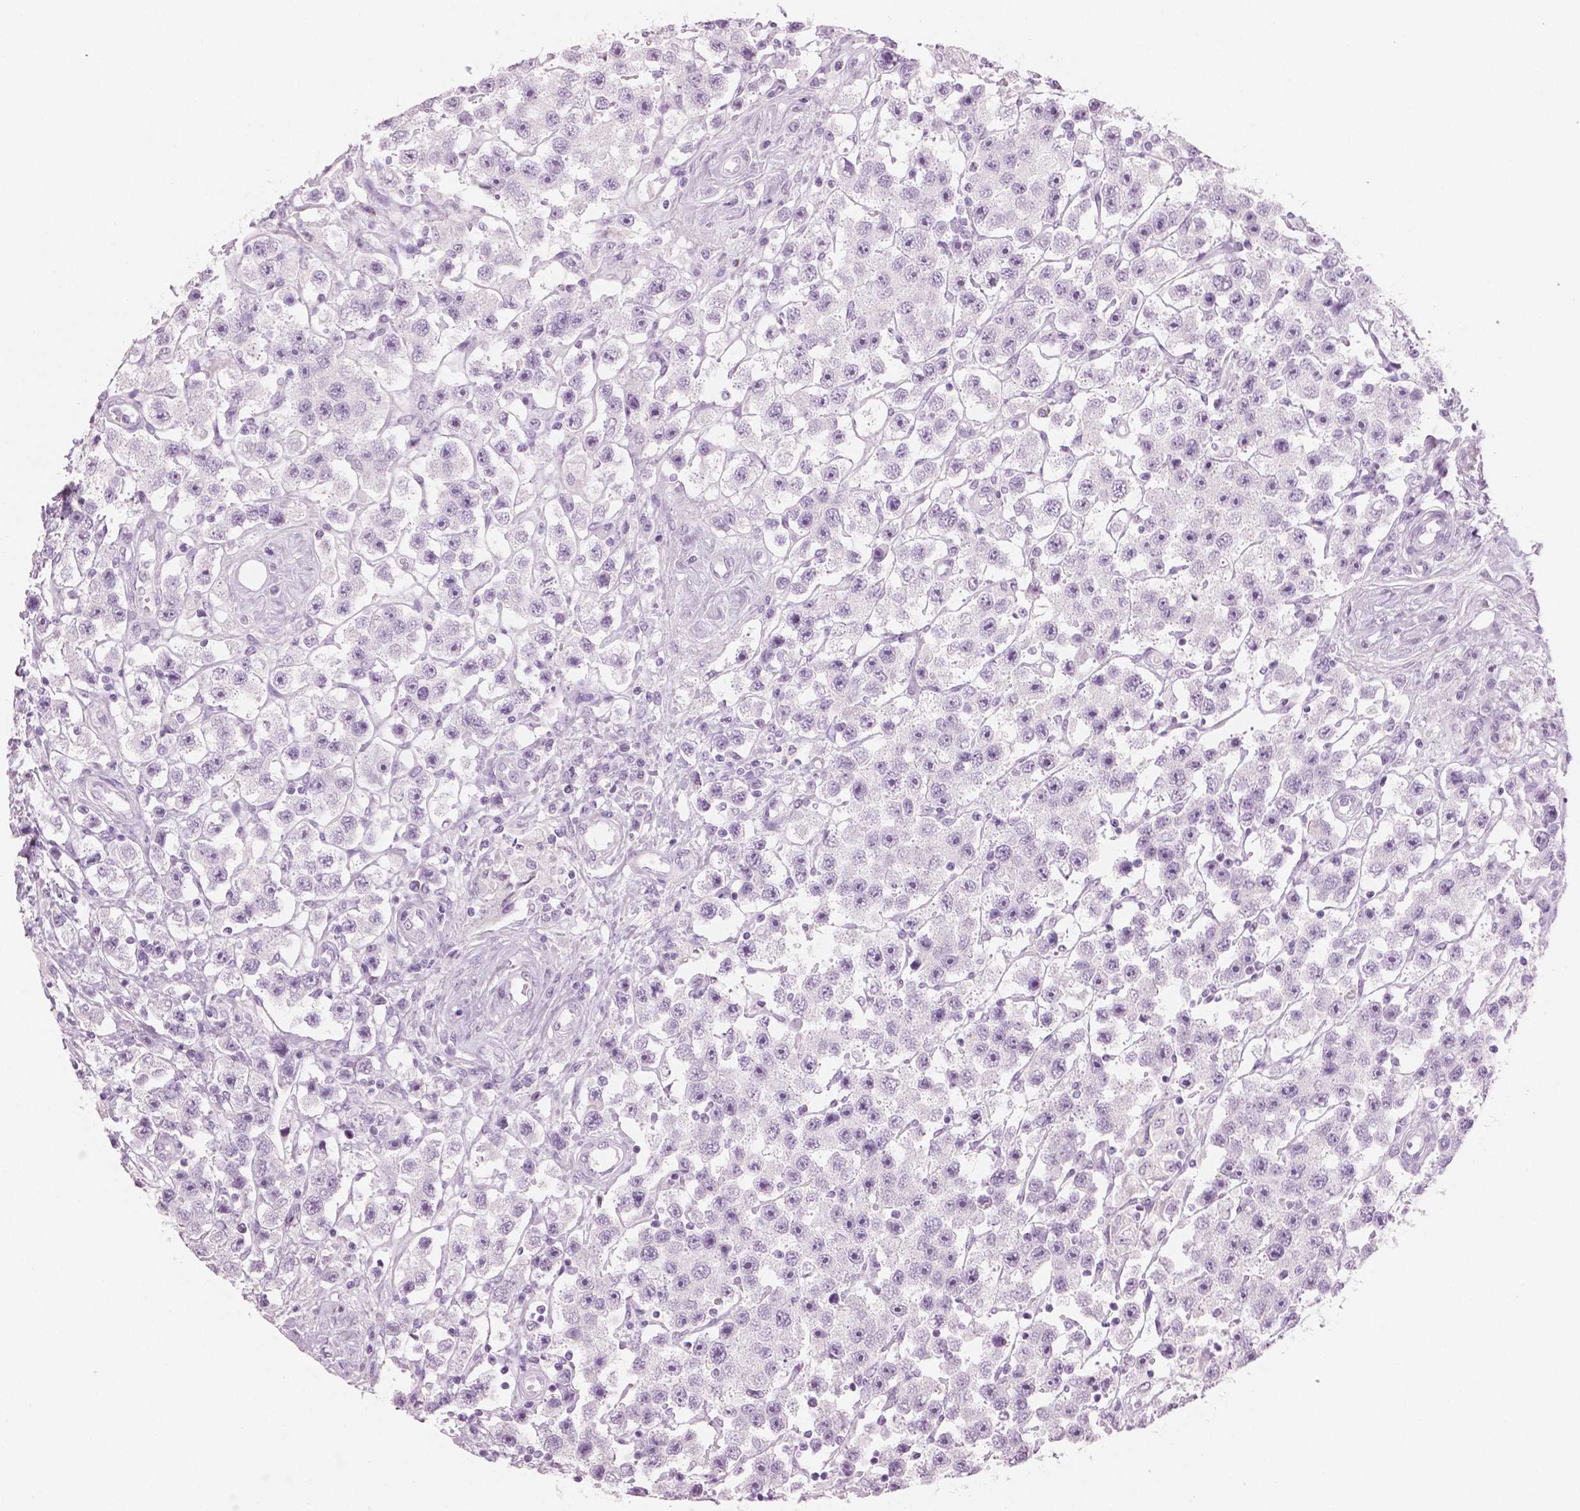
{"staining": {"intensity": "negative", "quantity": "none", "location": "none"}, "tissue": "testis cancer", "cell_type": "Tumor cells", "image_type": "cancer", "snomed": [{"axis": "morphology", "description": "Seminoma, NOS"}, {"axis": "topography", "description": "Testis"}], "caption": "Micrograph shows no protein expression in tumor cells of testis cancer tissue. Nuclei are stained in blue.", "gene": "PLIN4", "patient": {"sex": "male", "age": 45}}